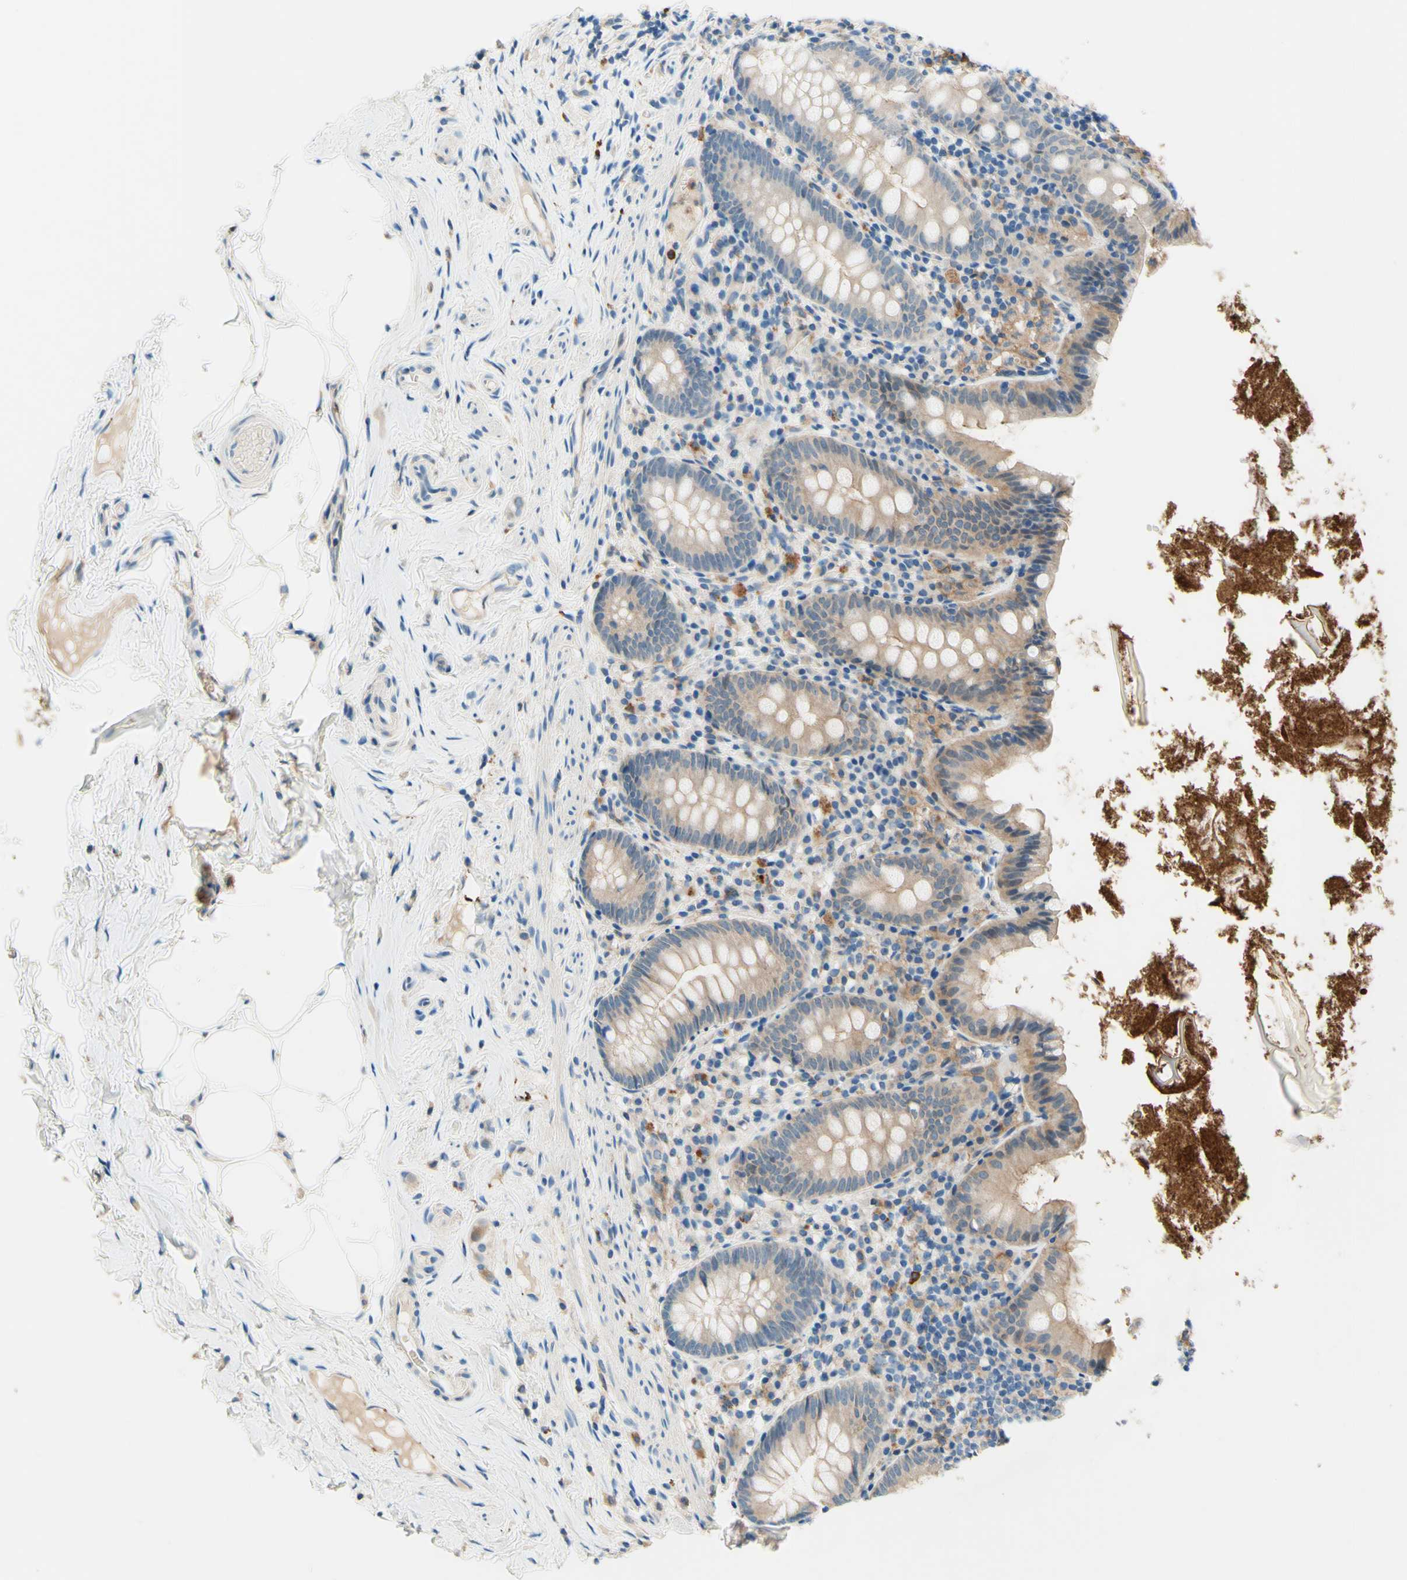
{"staining": {"intensity": "weak", "quantity": "25%-75%", "location": "cytoplasmic/membranous"}, "tissue": "appendix", "cell_type": "Glandular cells", "image_type": "normal", "snomed": [{"axis": "morphology", "description": "Normal tissue, NOS"}, {"axis": "topography", "description": "Appendix"}], "caption": "The immunohistochemical stain highlights weak cytoplasmic/membranous expression in glandular cells of unremarkable appendix.", "gene": "SIGLEC9", "patient": {"sex": "male", "age": 52}}